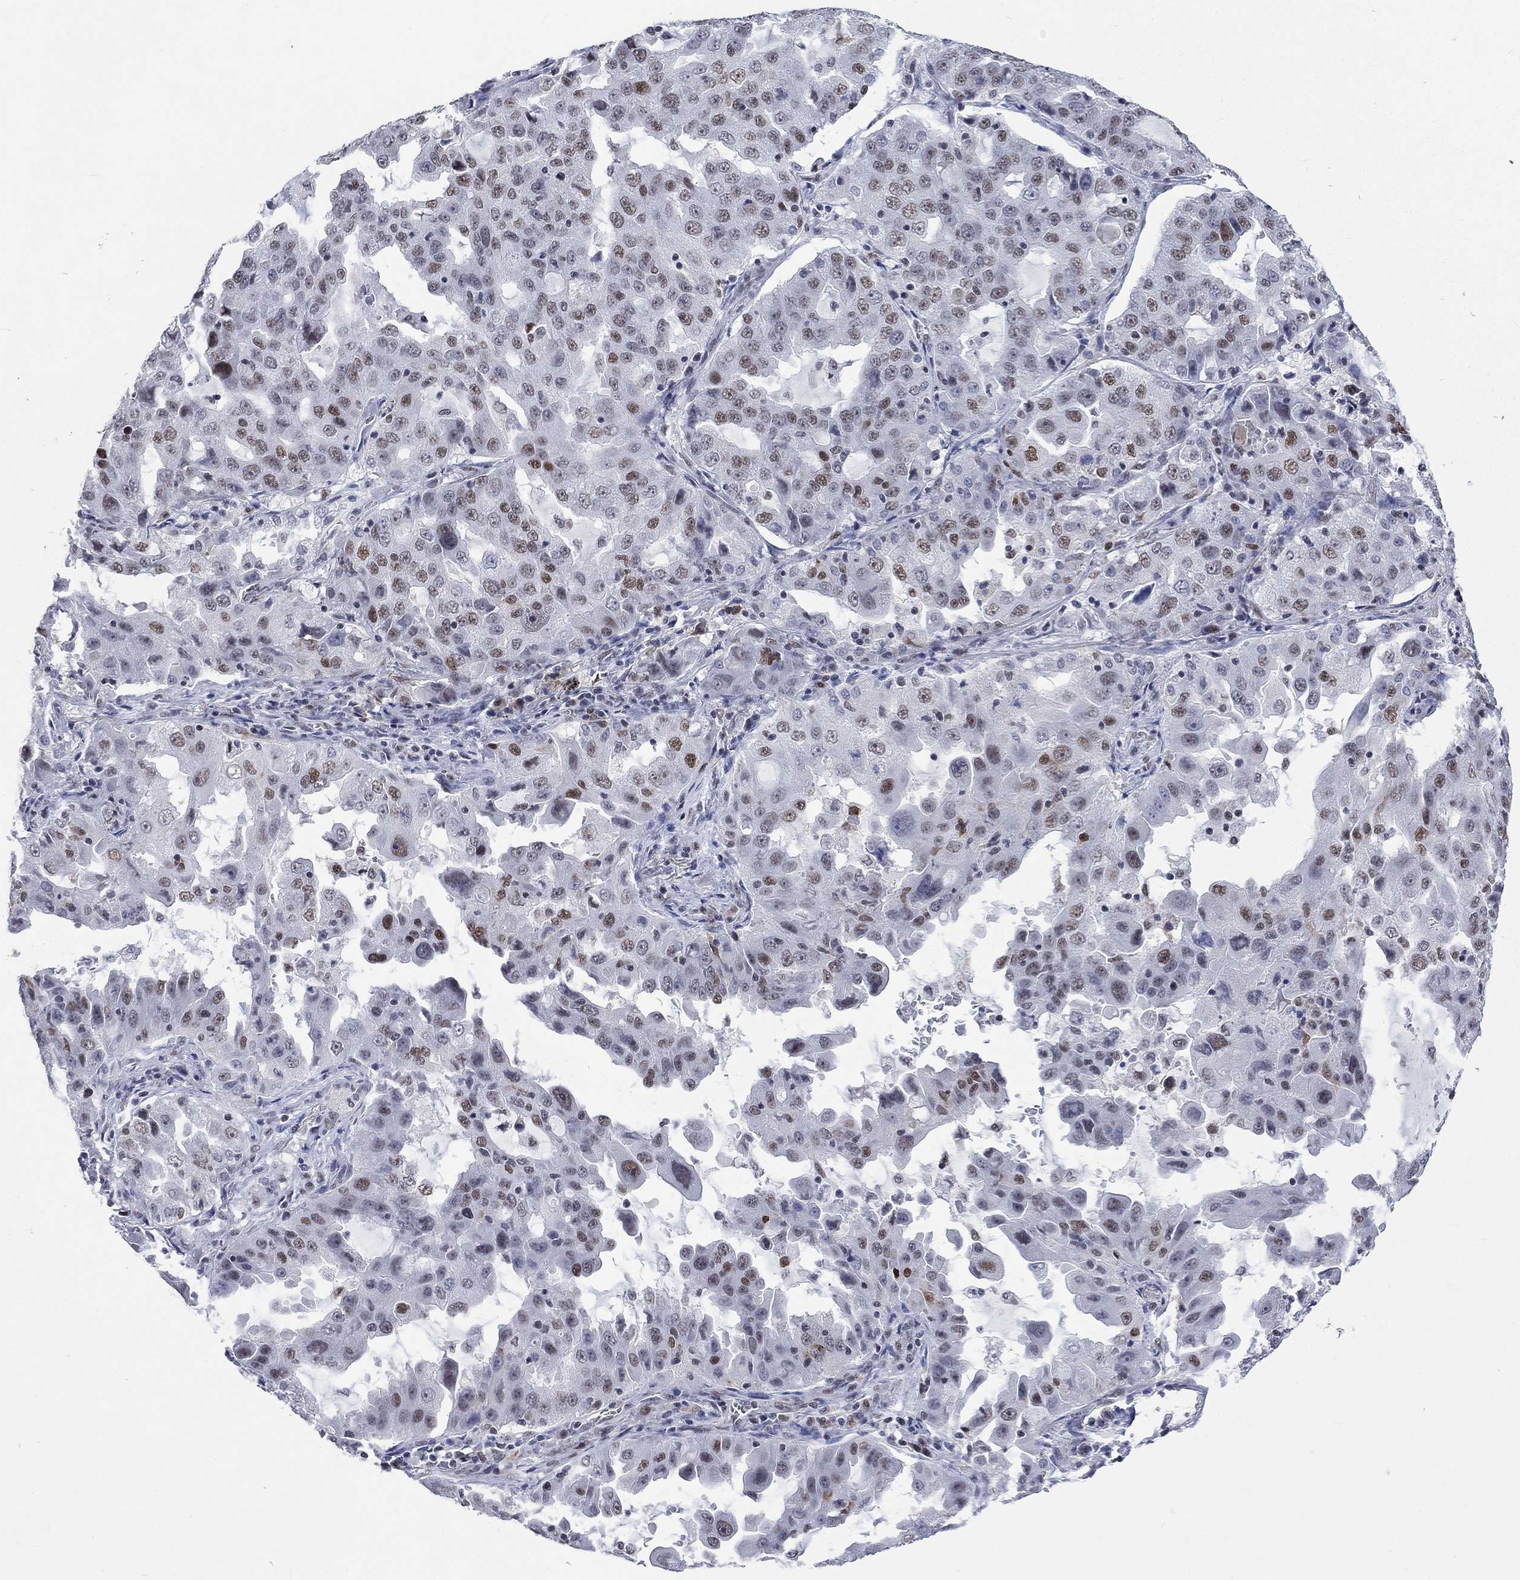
{"staining": {"intensity": "moderate", "quantity": "<25%", "location": "nuclear"}, "tissue": "lung cancer", "cell_type": "Tumor cells", "image_type": "cancer", "snomed": [{"axis": "morphology", "description": "Adenocarcinoma, NOS"}, {"axis": "topography", "description": "Lung"}], "caption": "Immunohistochemical staining of human lung cancer demonstrates low levels of moderate nuclear expression in approximately <25% of tumor cells.", "gene": "HCFC1", "patient": {"sex": "female", "age": 61}}